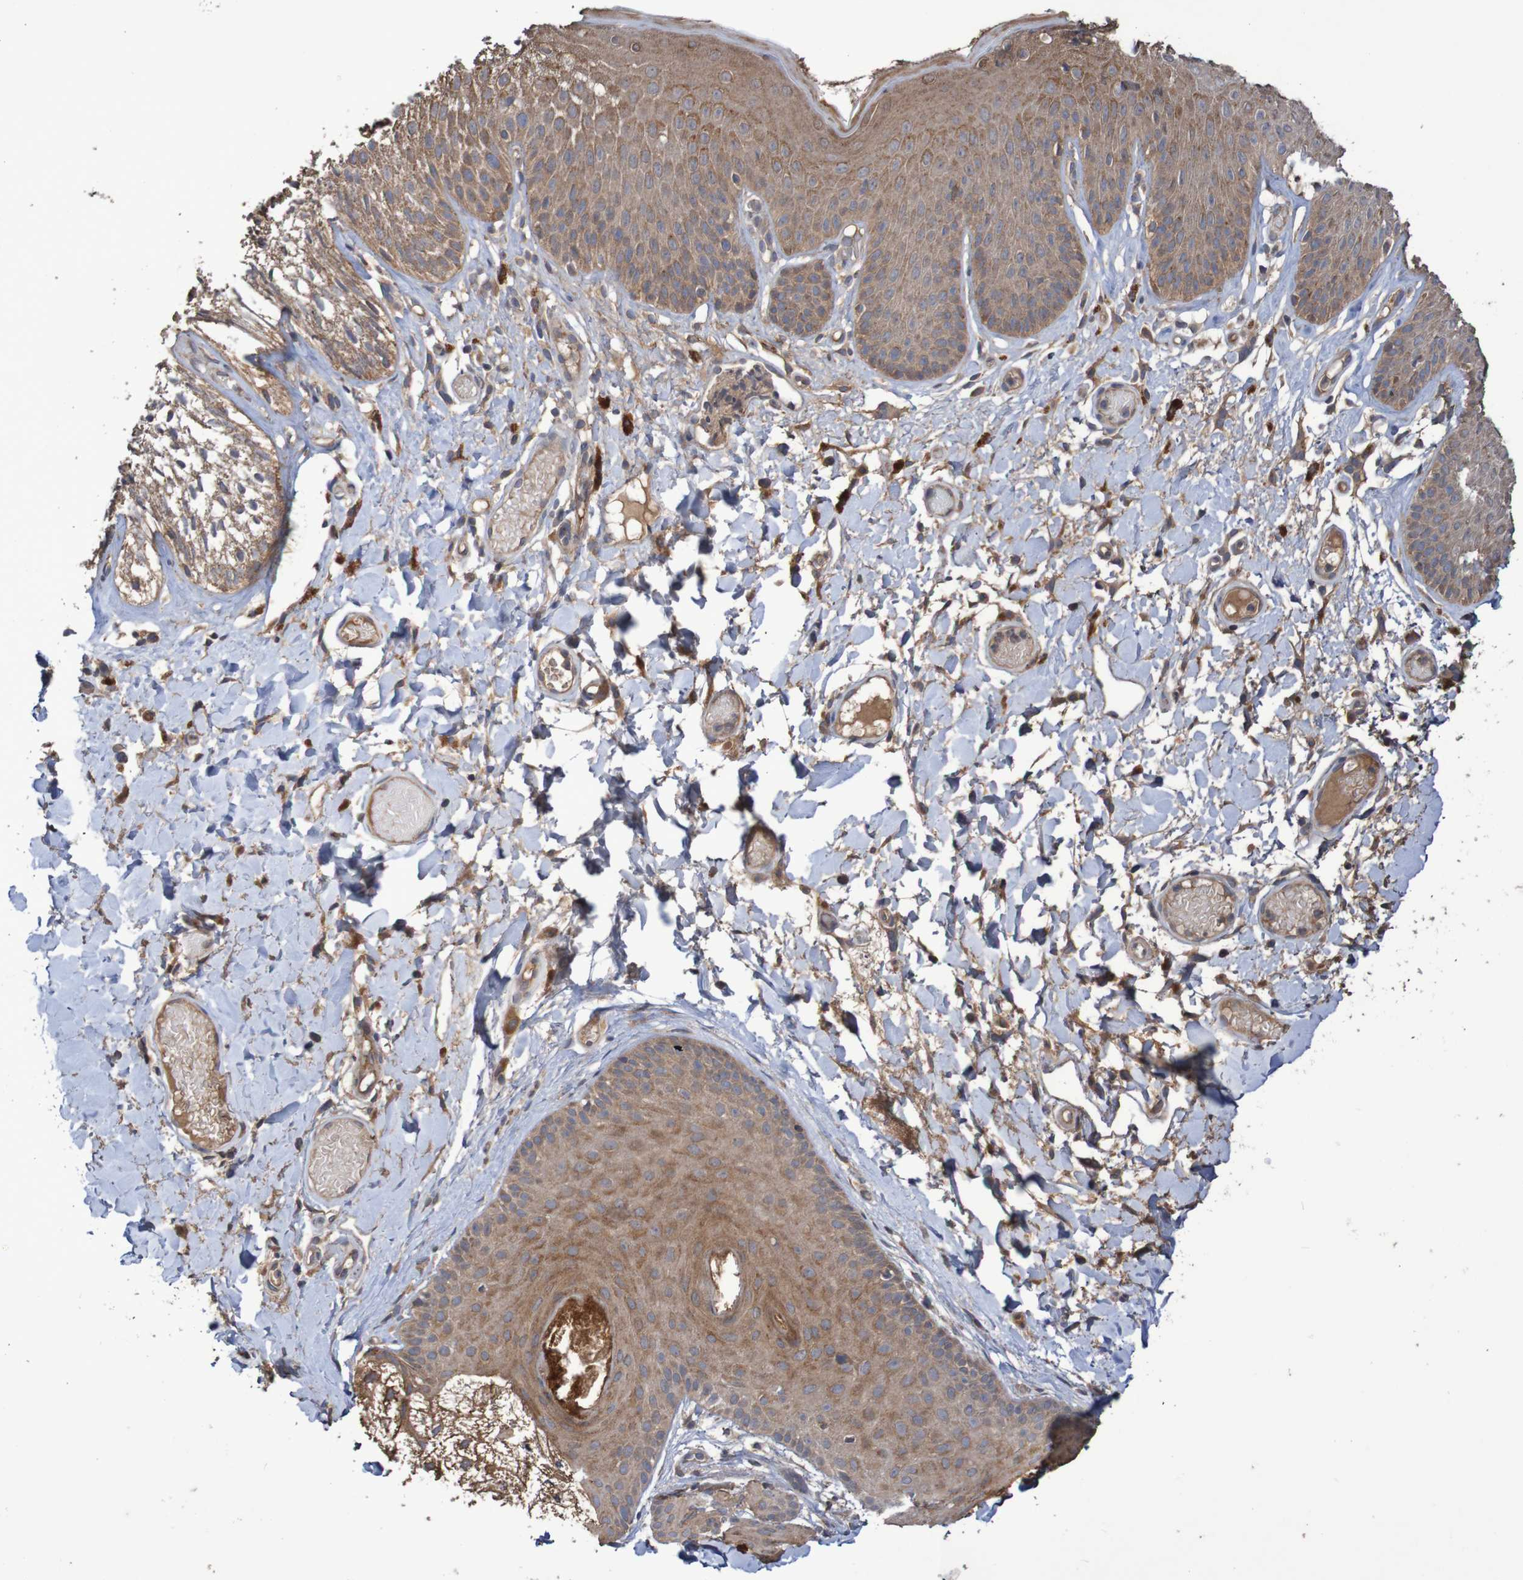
{"staining": {"intensity": "moderate", "quantity": ">75%", "location": "cytoplasmic/membranous"}, "tissue": "skin", "cell_type": "Epidermal cells", "image_type": "normal", "snomed": [{"axis": "morphology", "description": "Normal tissue, NOS"}, {"axis": "topography", "description": "Vulva"}], "caption": "IHC micrograph of benign skin: skin stained using IHC reveals medium levels of moderate protein expression localized specifically in the cytoplasmic/membranous of epidermal cells, appearing as a cytoplasmic/membranous brown color.", "gene": "PHYH", "patient": {"sex": "female", "age": 73}}